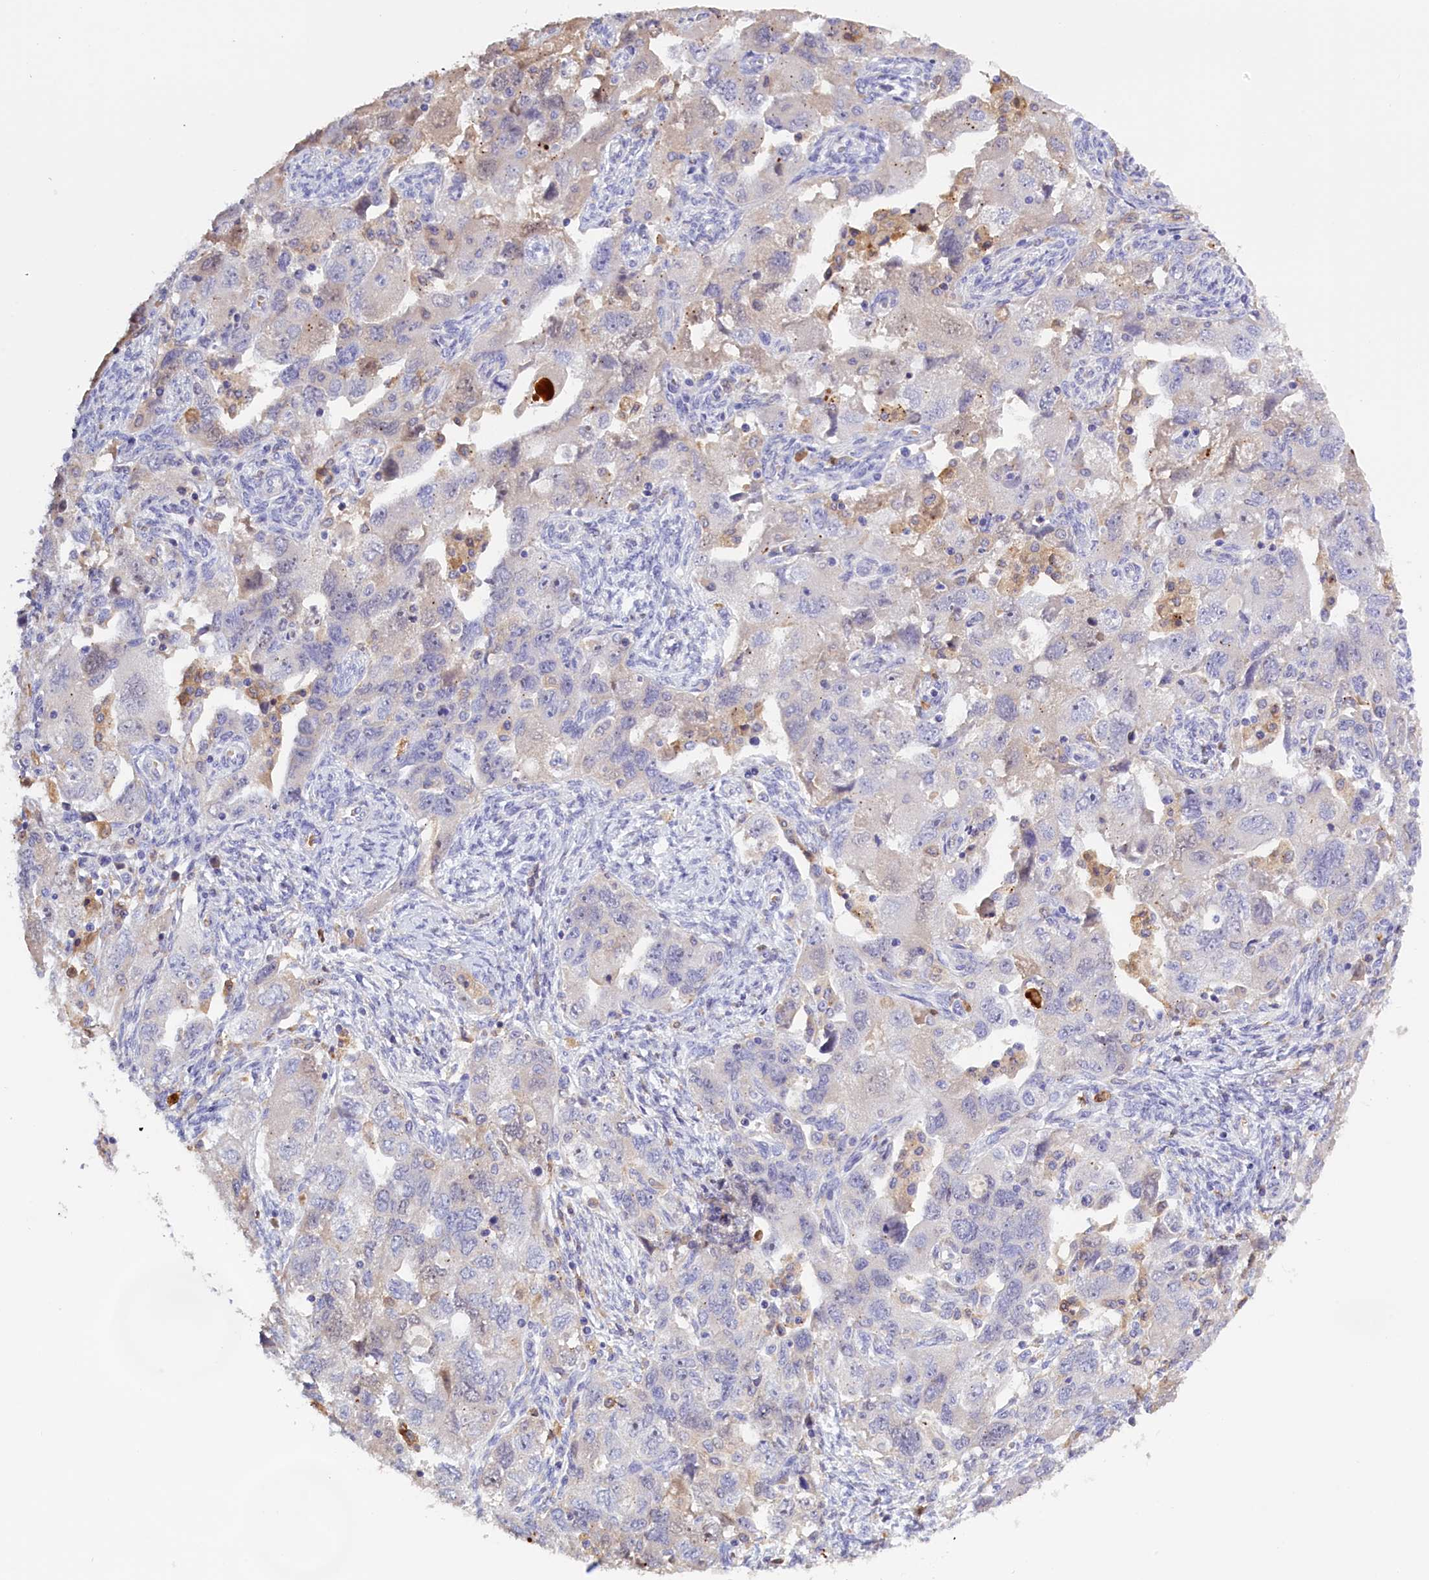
{"staining": {"intensity": "negative", "quantity": "none", "location": "none"}, "tissue": "ovarian cancer", "cell_type": "Tumor cells", "image_type": "cancer", "snomed": [{"axis": "morphology", "description": "Carcinoma, NOS"}, {"axis": "morphology", "description": "Cystadenocarcinoma, serous, NOS"}, {"axis": "topography", "description": "Ovary"}], "caption": "A histopathology image of ovarian carcinoma stained for a protein reveals no brown staining in tumor cells.", "gene": "FAM149B1", "patient": {"sex": "female", "age": 69}}